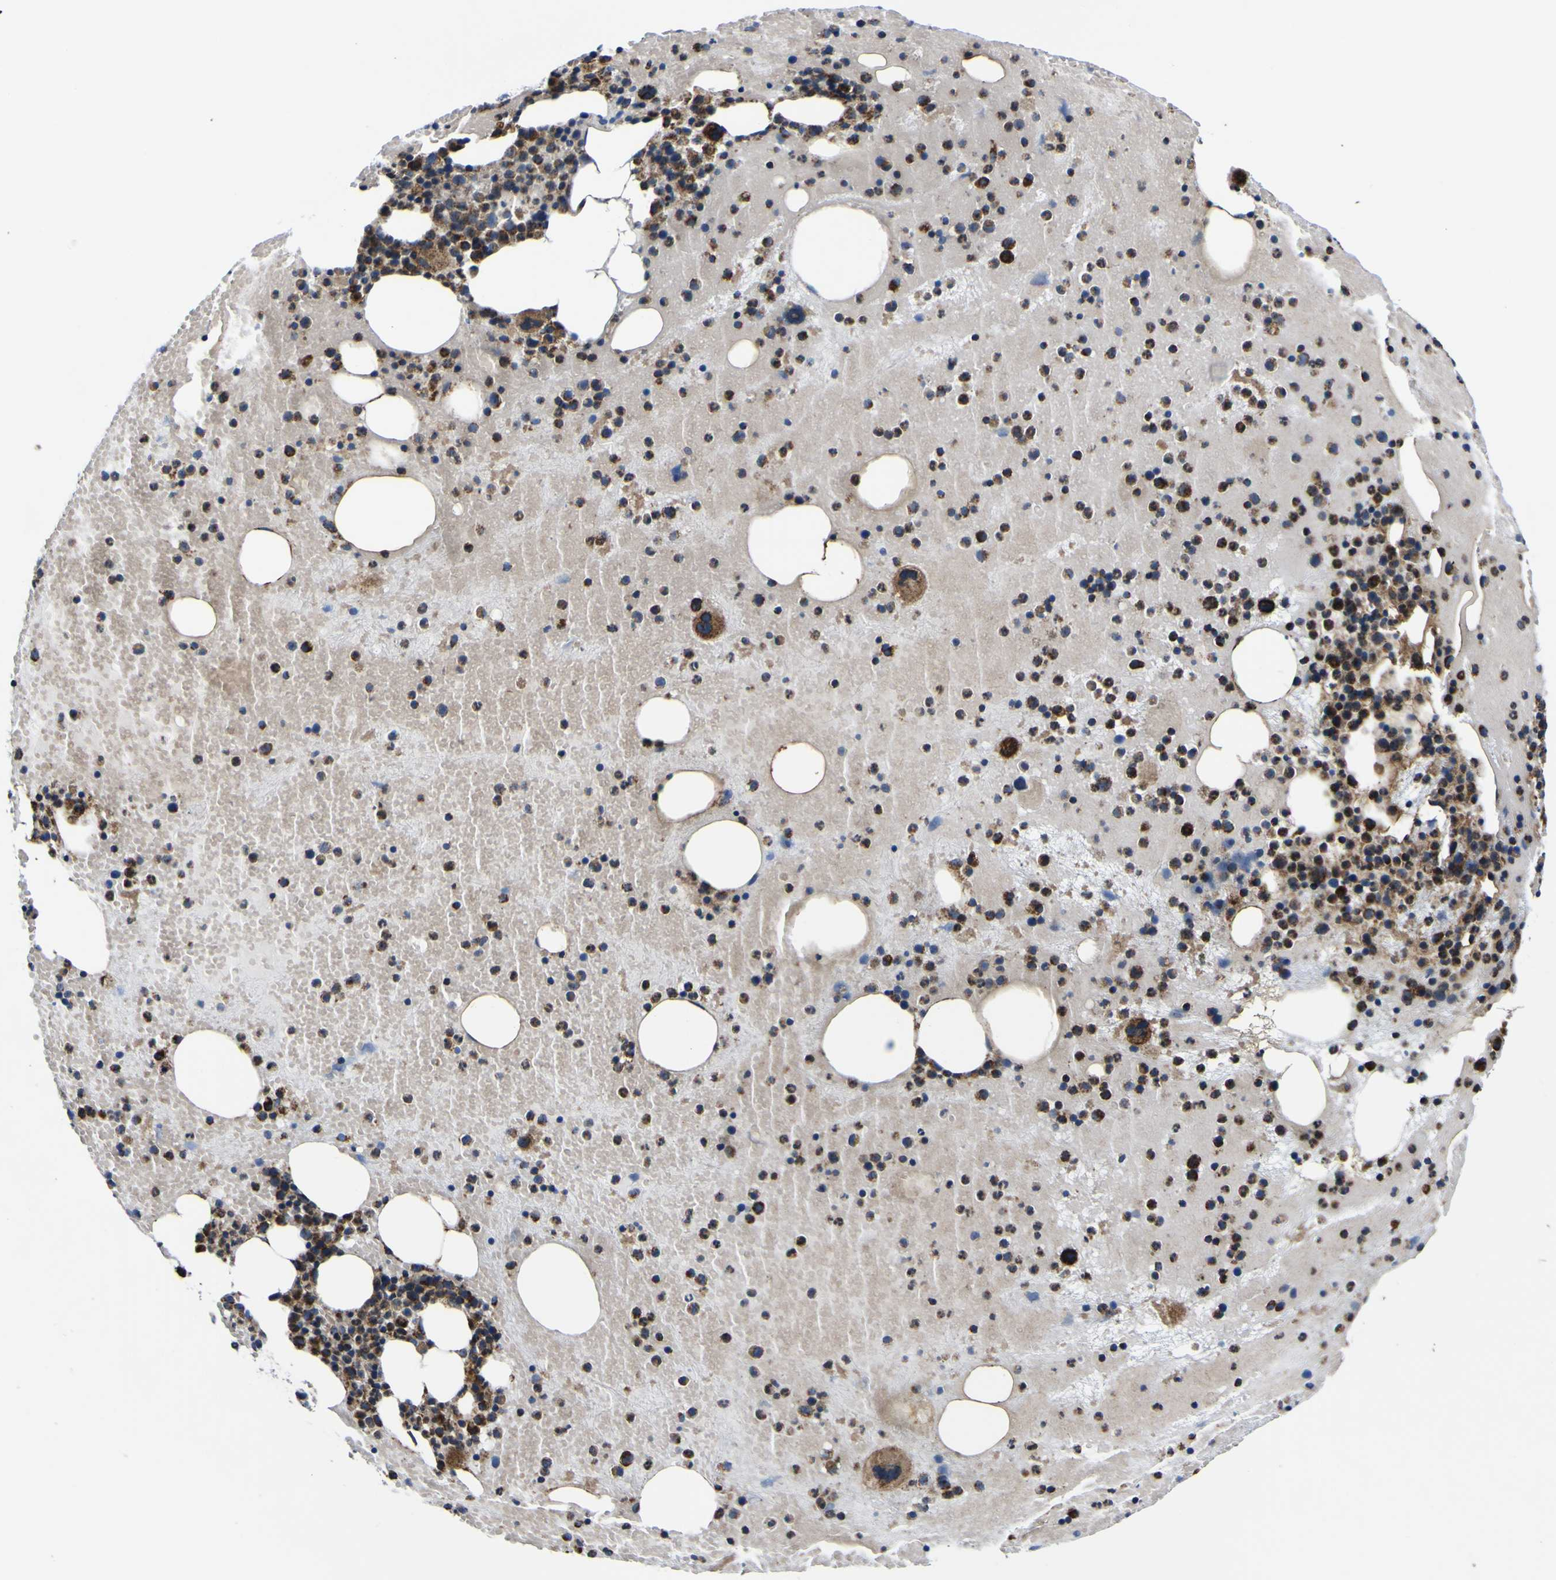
{"staining": {"intensity": "strong", "quantity": ">75%", "location": "cytoplasmic/membranous"}, "tissue": "bone marrow", "cell_type": "Hematopoietic cells", "image_type": "normal", "snomed": [{"axis": "morphology", "description": "Normal tissue, NOS"}, {"axis": "morphology", "description": "Inflammation, NOS"}, {"axis": "topography", "description": "Bone marrow"}], "caption": "Immunohistochemistry (IHC) micrograph of normal bone marrow stained for a protein (brown), which demonstrates high levels of strong cytoplasmic/membranous positivity in about >75% of hematopoietic cells.", "gene": "PTRH2", "patient": {"sex": "male", "age": 43}}